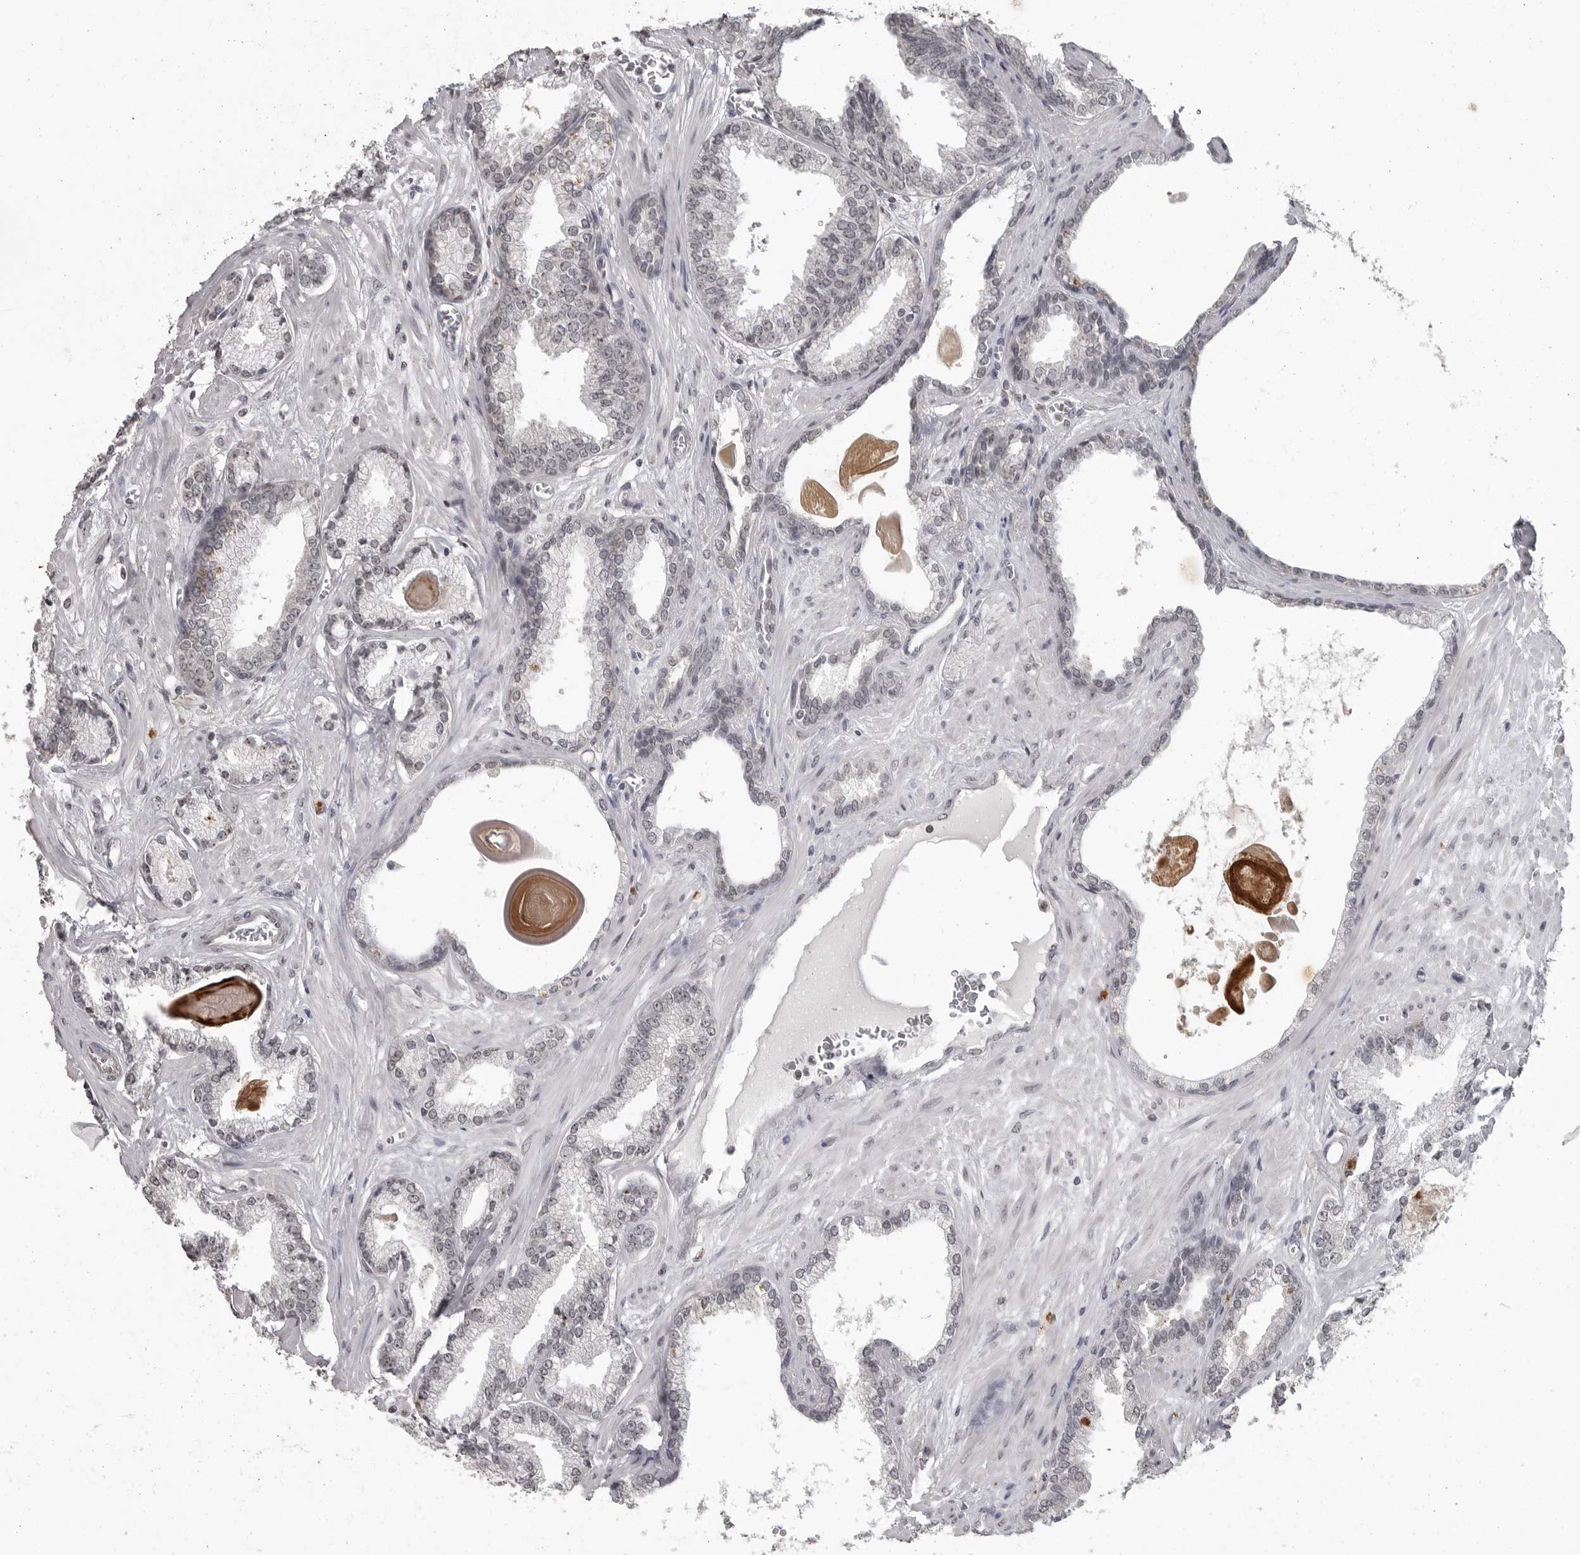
{"staining": {"intensity": "moderate", "quantity": "25%-75%", "location": "nuclear"}, "tissue": "prostate cancer", "cell_type": "Tumor cells", "image_type": "cancer", "snomed": [{"axis": "morphology", "description": "Adenocarcinoma, Low grade"}, {"axis": "topography", "description": "Prostate"}], "caption": "A medium amount of moderate nuclear staining is identified in approximately 25%-75% of tumor cells in prostate cancer tissue.", "gene": "DDX54", "patient": {"sex": "male", "age": 70}}